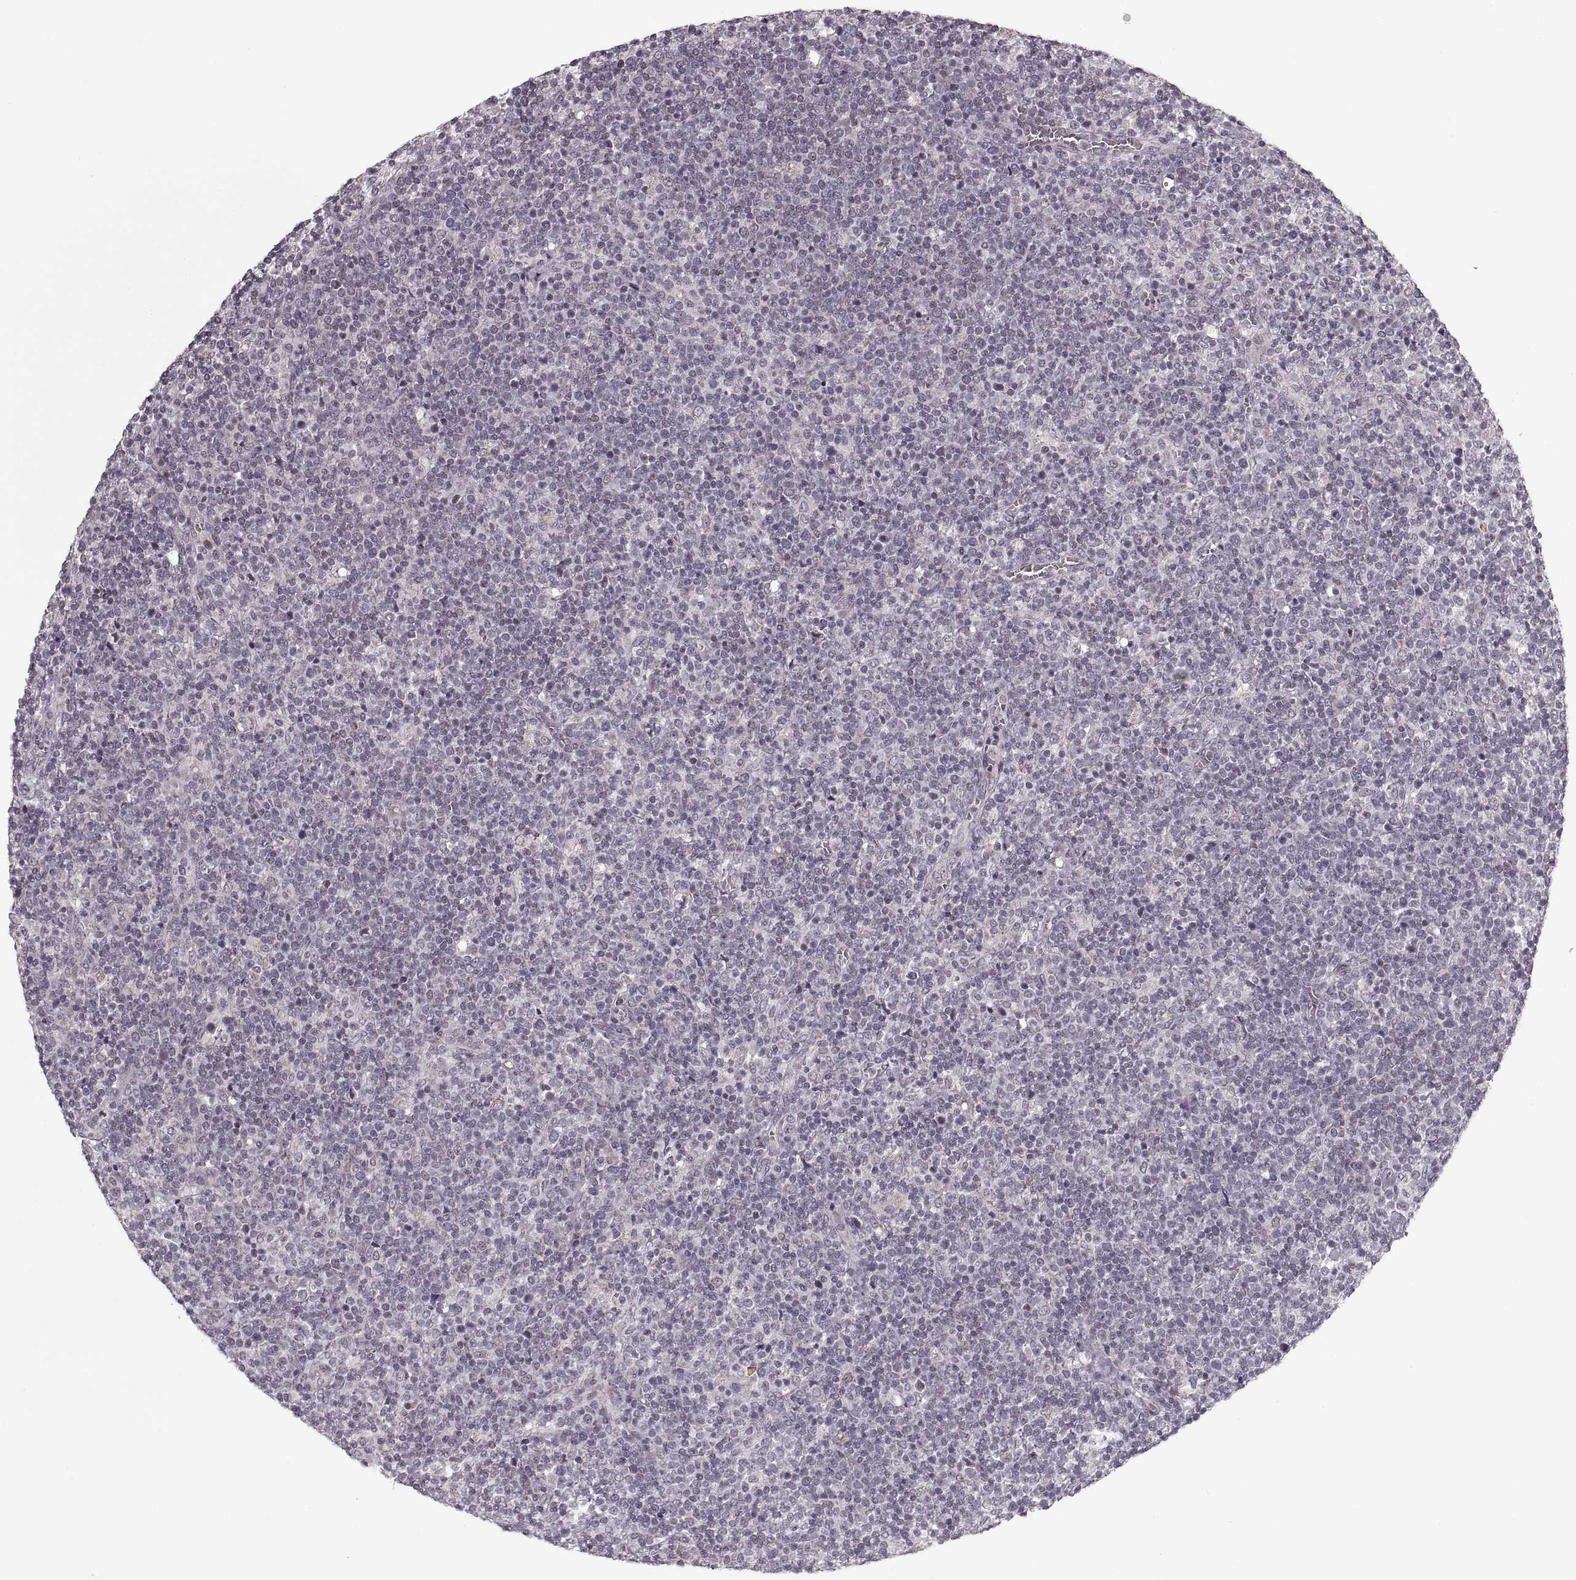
{"staining": {"intensity": "negative", "quantity": "none", "location": "none"}, "tissue": "lymphoma", "cell_type": "Tumor cells", "image_type": "cancer", "snomed": [{"axis": "morphology", "description": "Malignant lymphoma, non-Hodgkin's type, High grade"}, {"axis": "topography", "description": "Lymph node"}], "caption": "Protein analysis of lymphoma reveals no significant expression in tumor cells.", "gene": "ASIC3", "patient": {"sex": "male", "age": 61}}